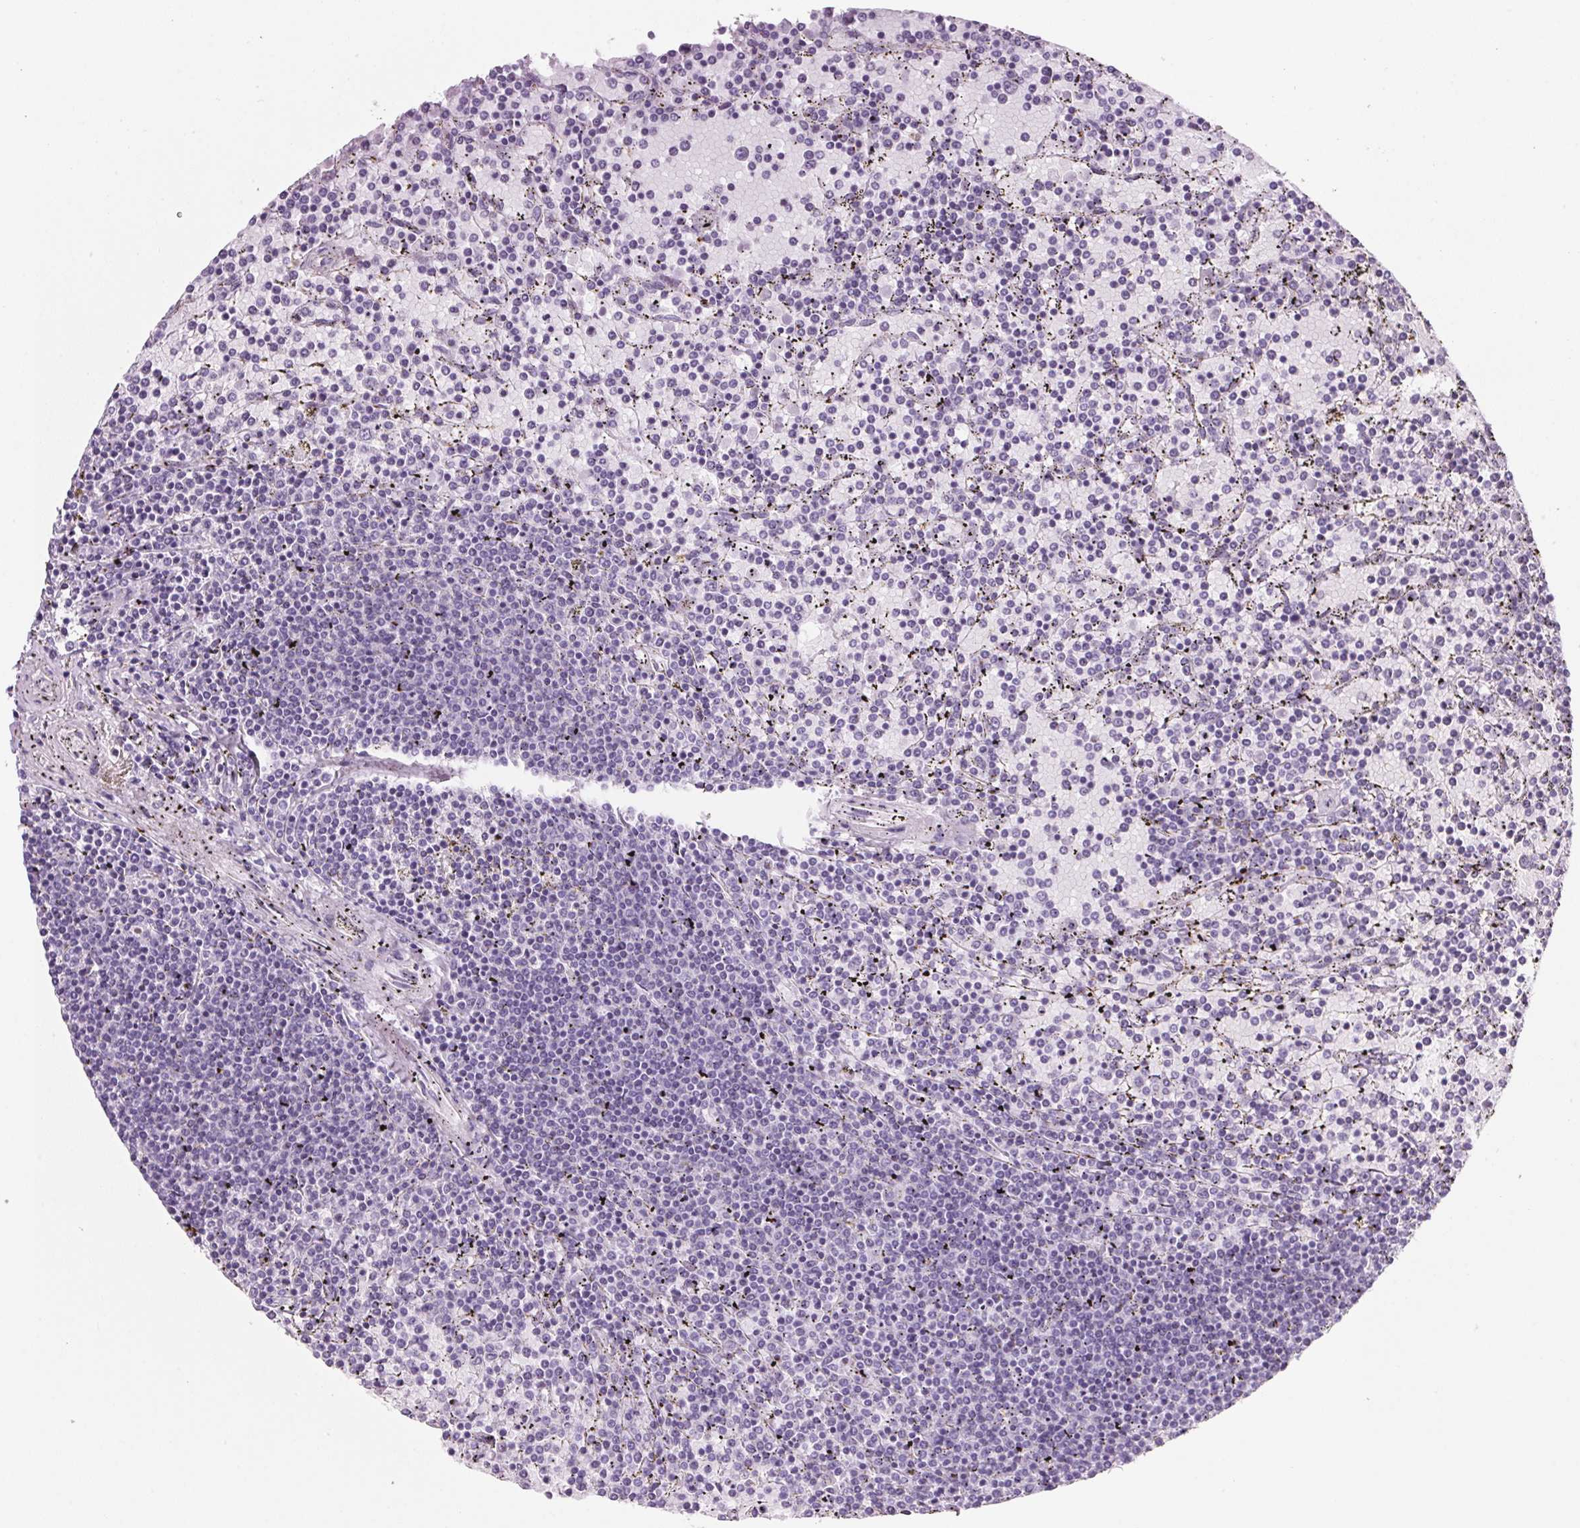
{"staining": {"intensity": "negative", "quantity": "none", "location": "none"}, "tissue": "lymphoma", "cell_type": "Tumor cells", "image_type": "cancer", "snomed": [{"axis": "morphology", "description": "Malignant lymphoma, non-Hodgkin's type, Low grade"}, {"axis": "topography", "description": "Spleen"}], "caption": "An immunohistochemistry (IHC) micrograph of lymphoma is shown. There is no staining in tumor cells of lymphoma.", "gene": "PPP1R1A", "patient": {"sex": "female", "age": 77}}